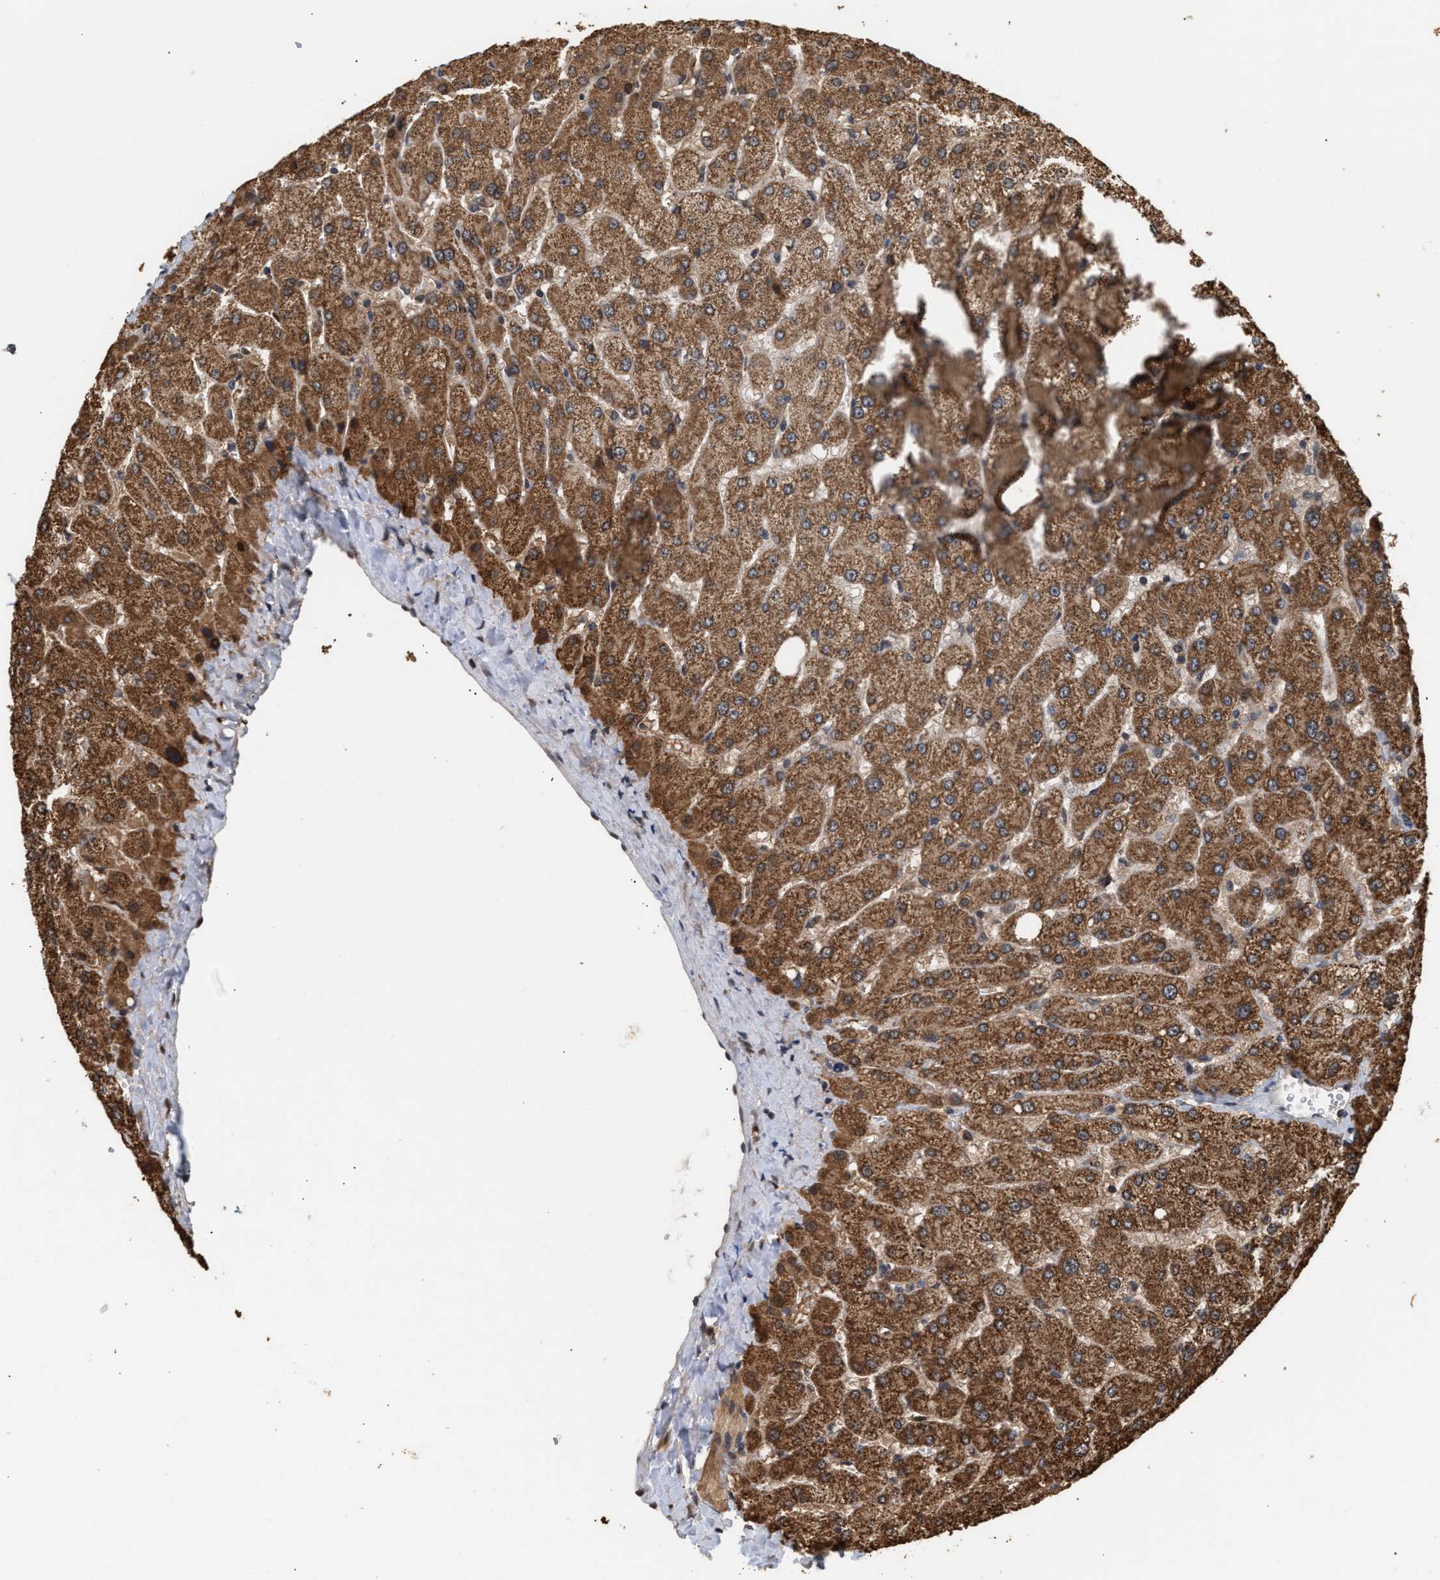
{"staining": {"intensity": "moderate", "quantity": ">75%", "location": "cytoplasmic/membranous"}, "tissue": "liver", "cell_type": "Cholangiocytes", "image_type": "normal", "snomed": [{"axis": "morphology", "description": "Normal tissue, NOS"}, {"axis": "topography", "description": "Liver"}], "caption": "Unremarkable liver exhibits moderate cytoplasmic/membranous expression in approximately >75% of cholangiocytes, visualized by immunohistochemistry. Immunohistochemistry stains the protein of interest in brown and the nuclei are stained blue.", "gene": "ABHD5", "patient": {"sex": "male", "age": 55}}